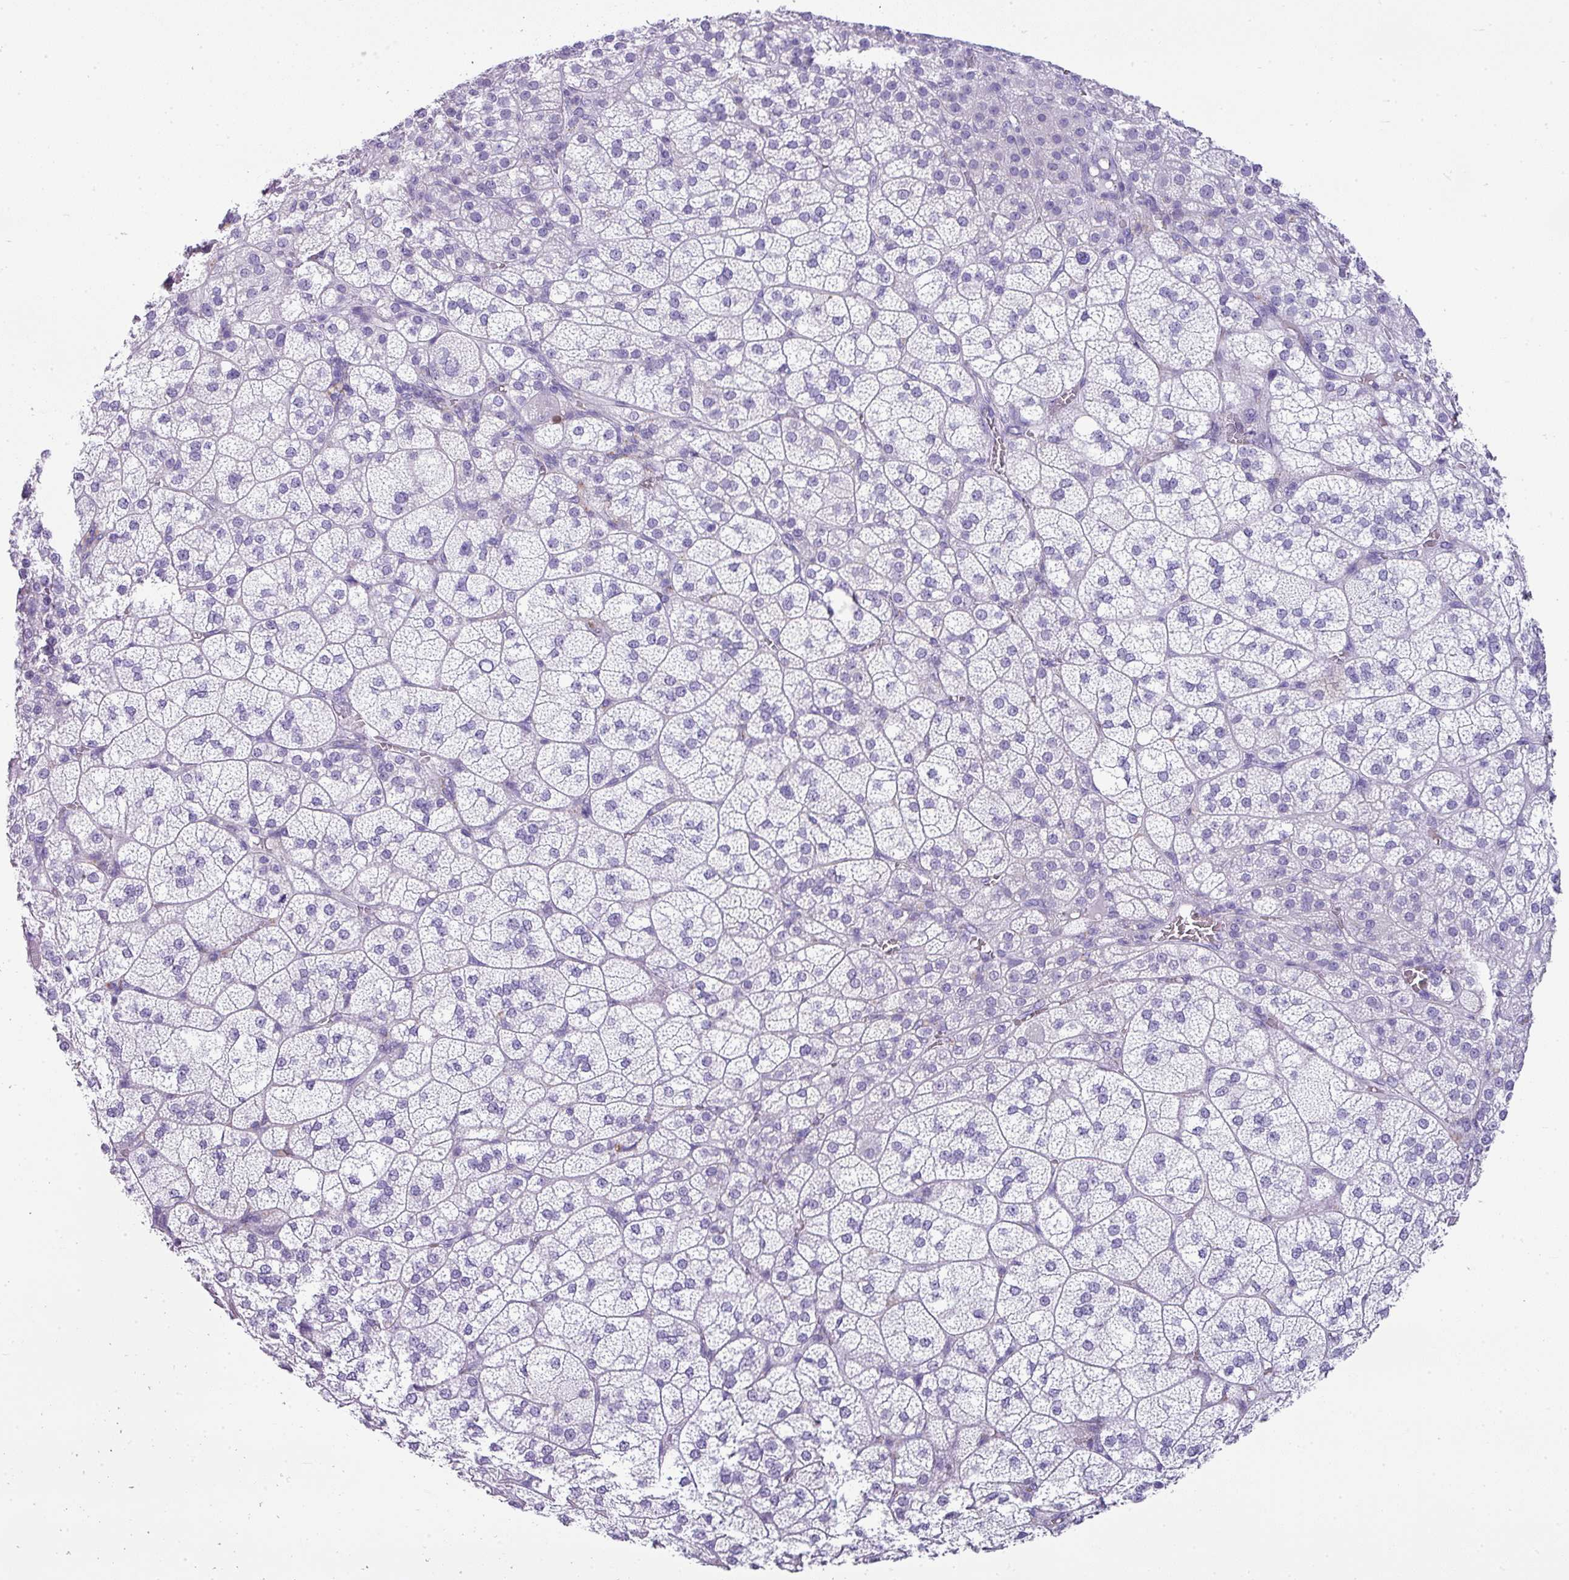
{"staining": {"intensity": "negative", "quantity": "none", "location": "none"}, "tissue": "adrenal gland", "cell_type": "Glandular cells", "image_type": "normal", "snomed": [{"axis": "morphology", "description": "Normal tissue, NOS"}, {"axis": "topography", "description": "Adrenal gland"}], "caption": "Immunohistochemistry of unremarkable human adrenal gland exhibits no staining in glandular cells.", "gene": "ZNF568", "patient": {"sex": "female", "age": 60}}